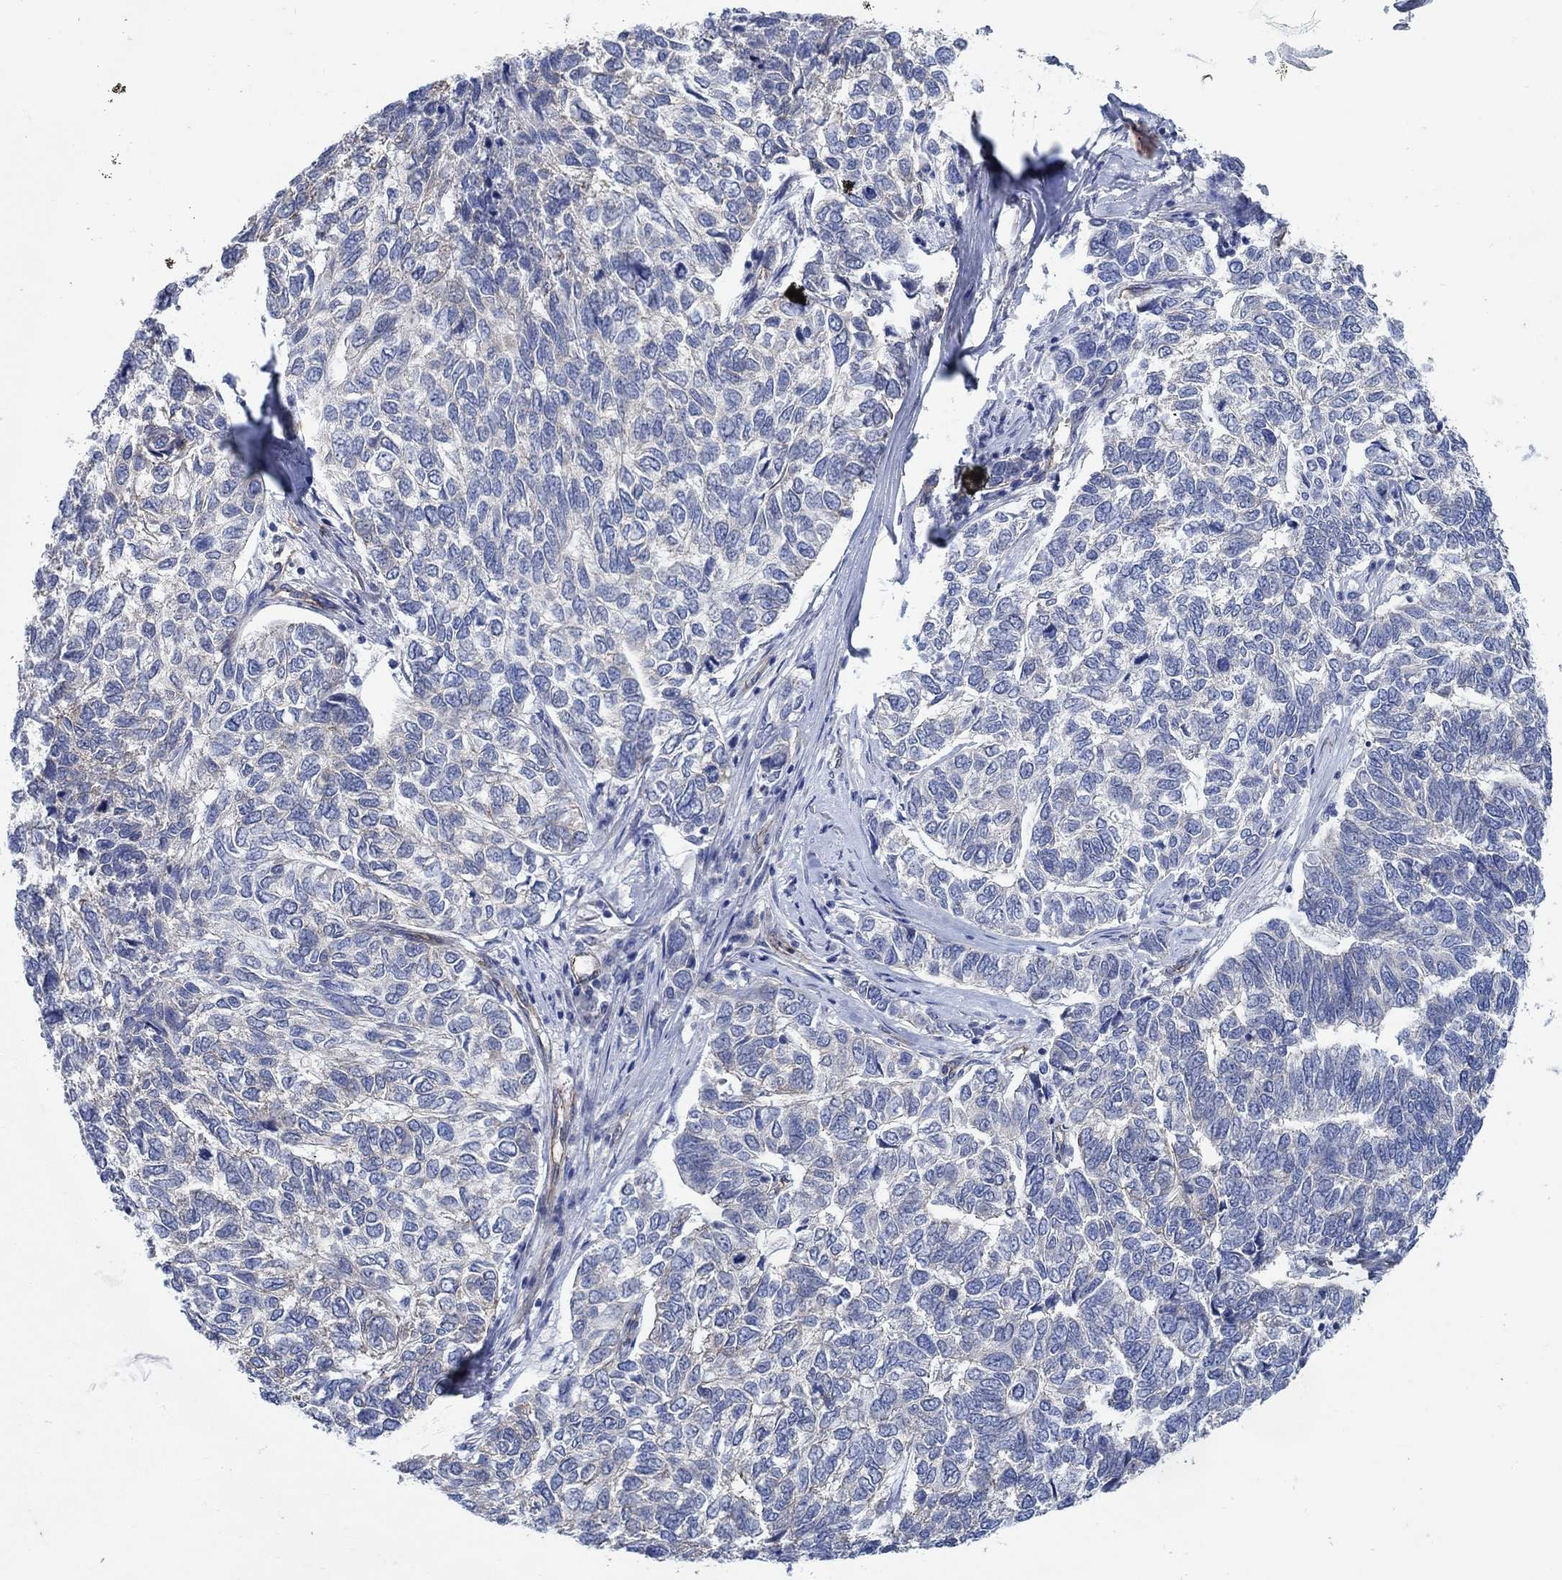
{"staining": {"intensity": "negative", "quantity": "none", "location": "none"}, "tissue": "skin cancer", "cell_type": "Tumor cells", "image_type": "cancer", "snomed": [{"axis": "morphology", "description": "Basal cell carcinoma"}, {"axis": "topography", "description": "Skin"}], "caption": "A photomicrograph of human skin cancer is negative for staining in tumor cells.", "gene": "TMEM198", "patient": {"sex": "female", "age": 65}}